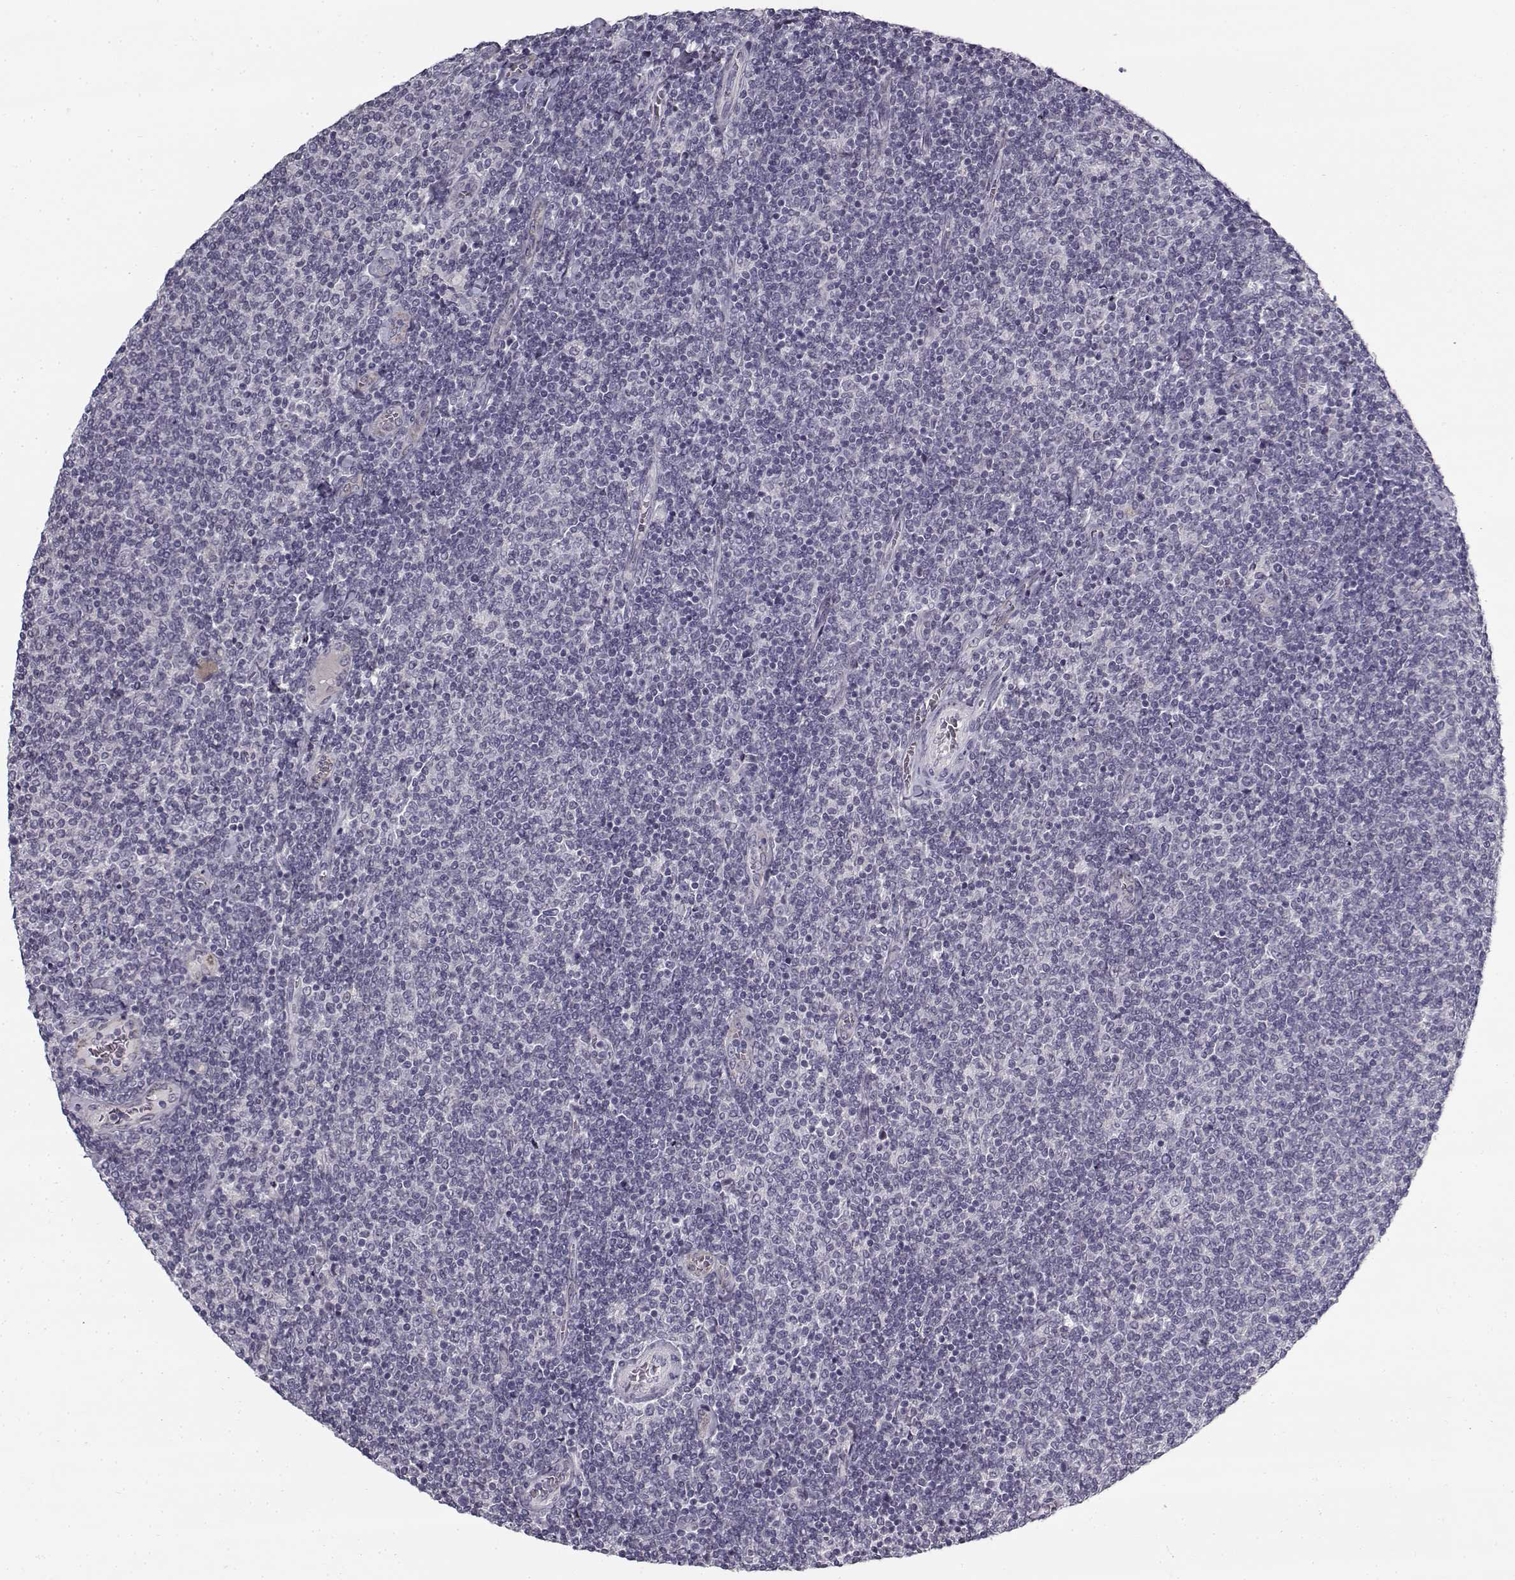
{"staining": {"intensity": "negative", "quantity": "none", "location": "none"}, "tissue": "lymphoma", "cell_type": "Tumor cells", "image_type": "cancer", "snomed": [{"axis": "morphology", "description": "Malignant lymphoma, non-Hodgkin's type, Low grade"}, {"axis": "topography", "description": "Lymph node"}], "caption": "This is a histopathology image of immunohistochemistry staining of lymphoma, which shows no positivity in tumor cells. The staining was performed using DAB to visualize the protein expression in brown, while the nuclei were stained in blue with hematoxylin (Magnification: 20x).", "gene": "SNCA", "patient": {"sex": "male", "age": 52}}